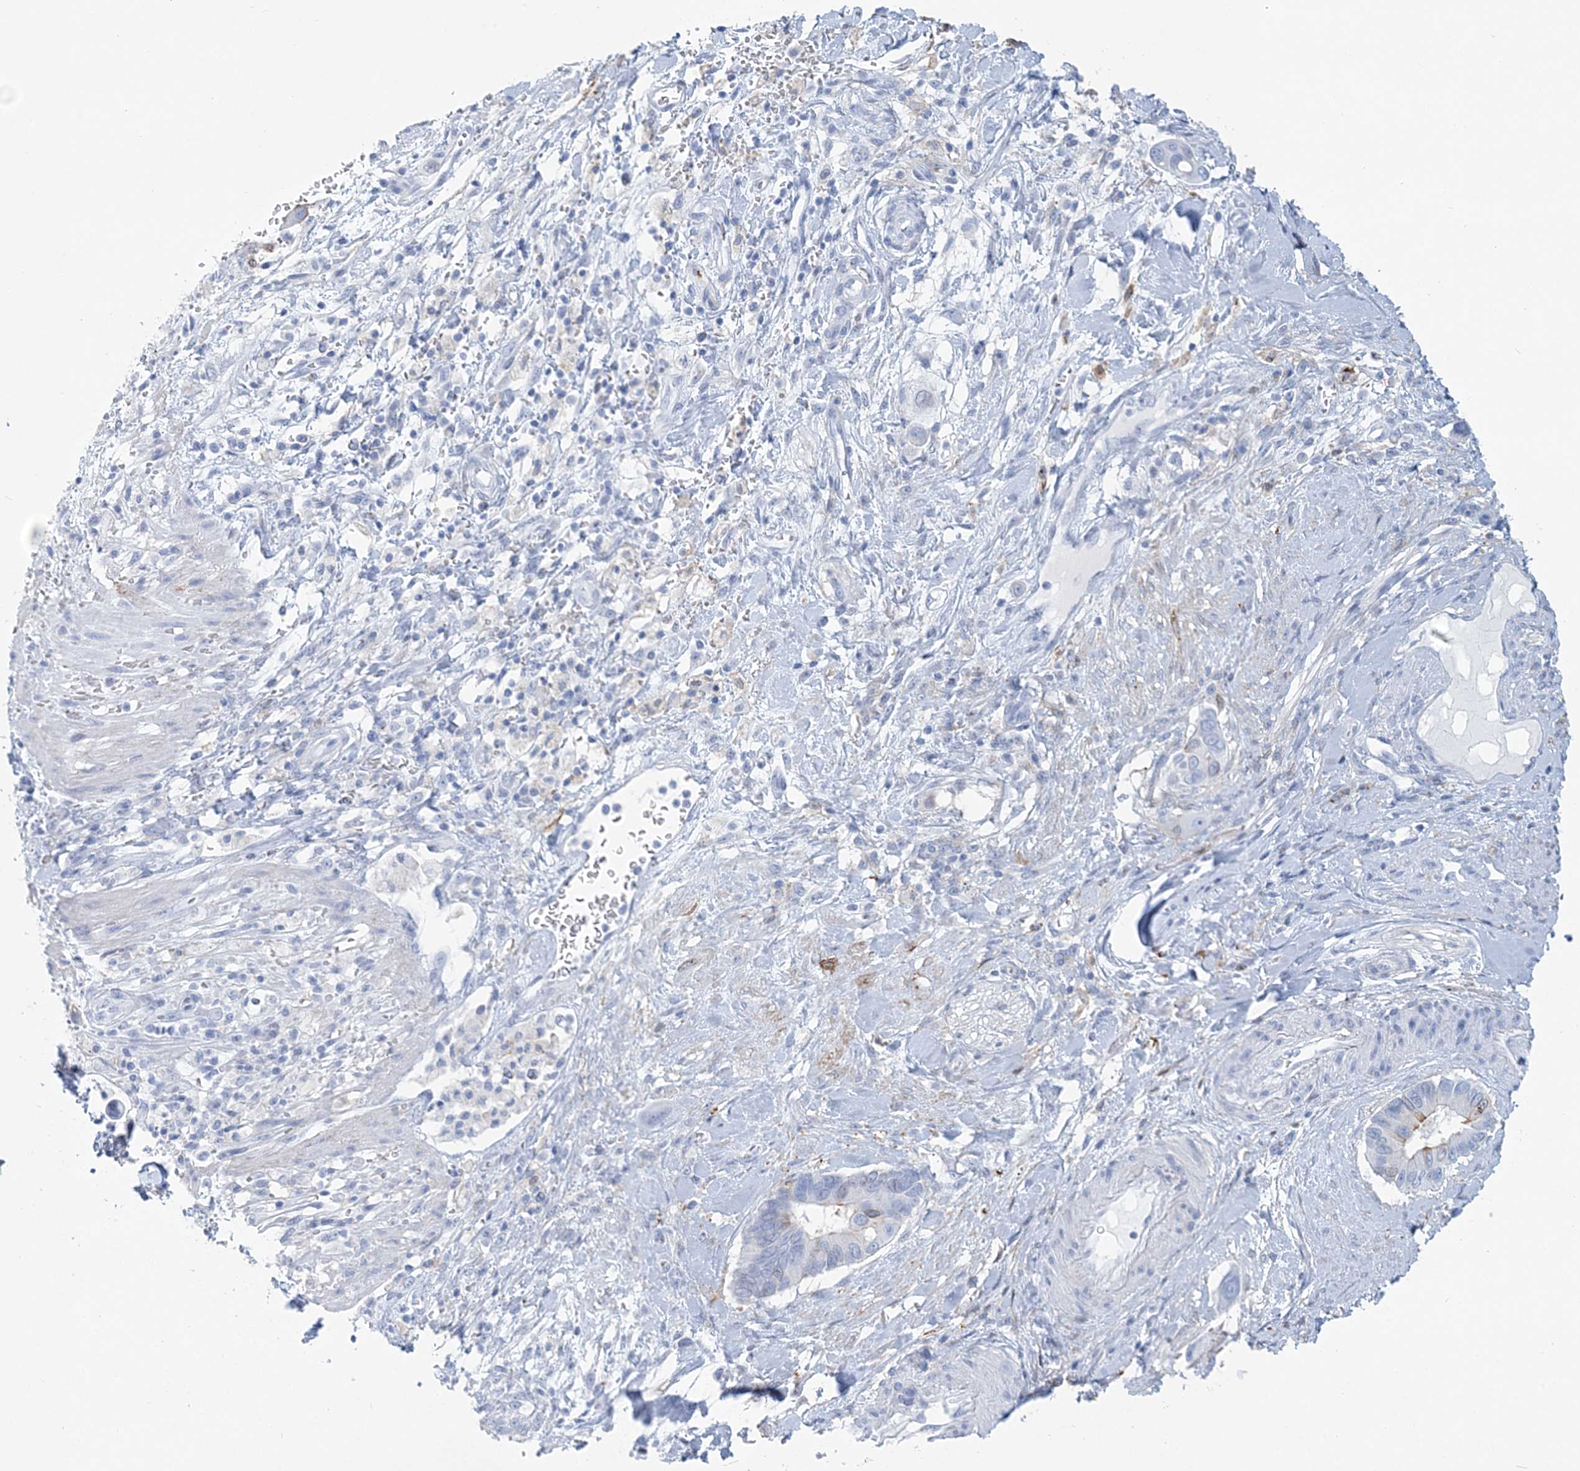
{"staining": {"intensity": "negative", "quantity": "none", "location": "none"}, "tissue": "pancreatic cancer", "cell_type": "Tumor cells", "image_type": "cancer", "snomed": [{"axis": "morphology", "description": "Adenocarcinoma, NOS"}, {"axis": "topography", "description": "Pancreas"}], "caption": "This is an immunohistochemistry (IHC) histopathology image of human pancreatic cancer (adenocarcinoma). There is no staining in tumor cells.", "gene": "NKX6-1", "patient": {"sex": "male", "age": 68}}